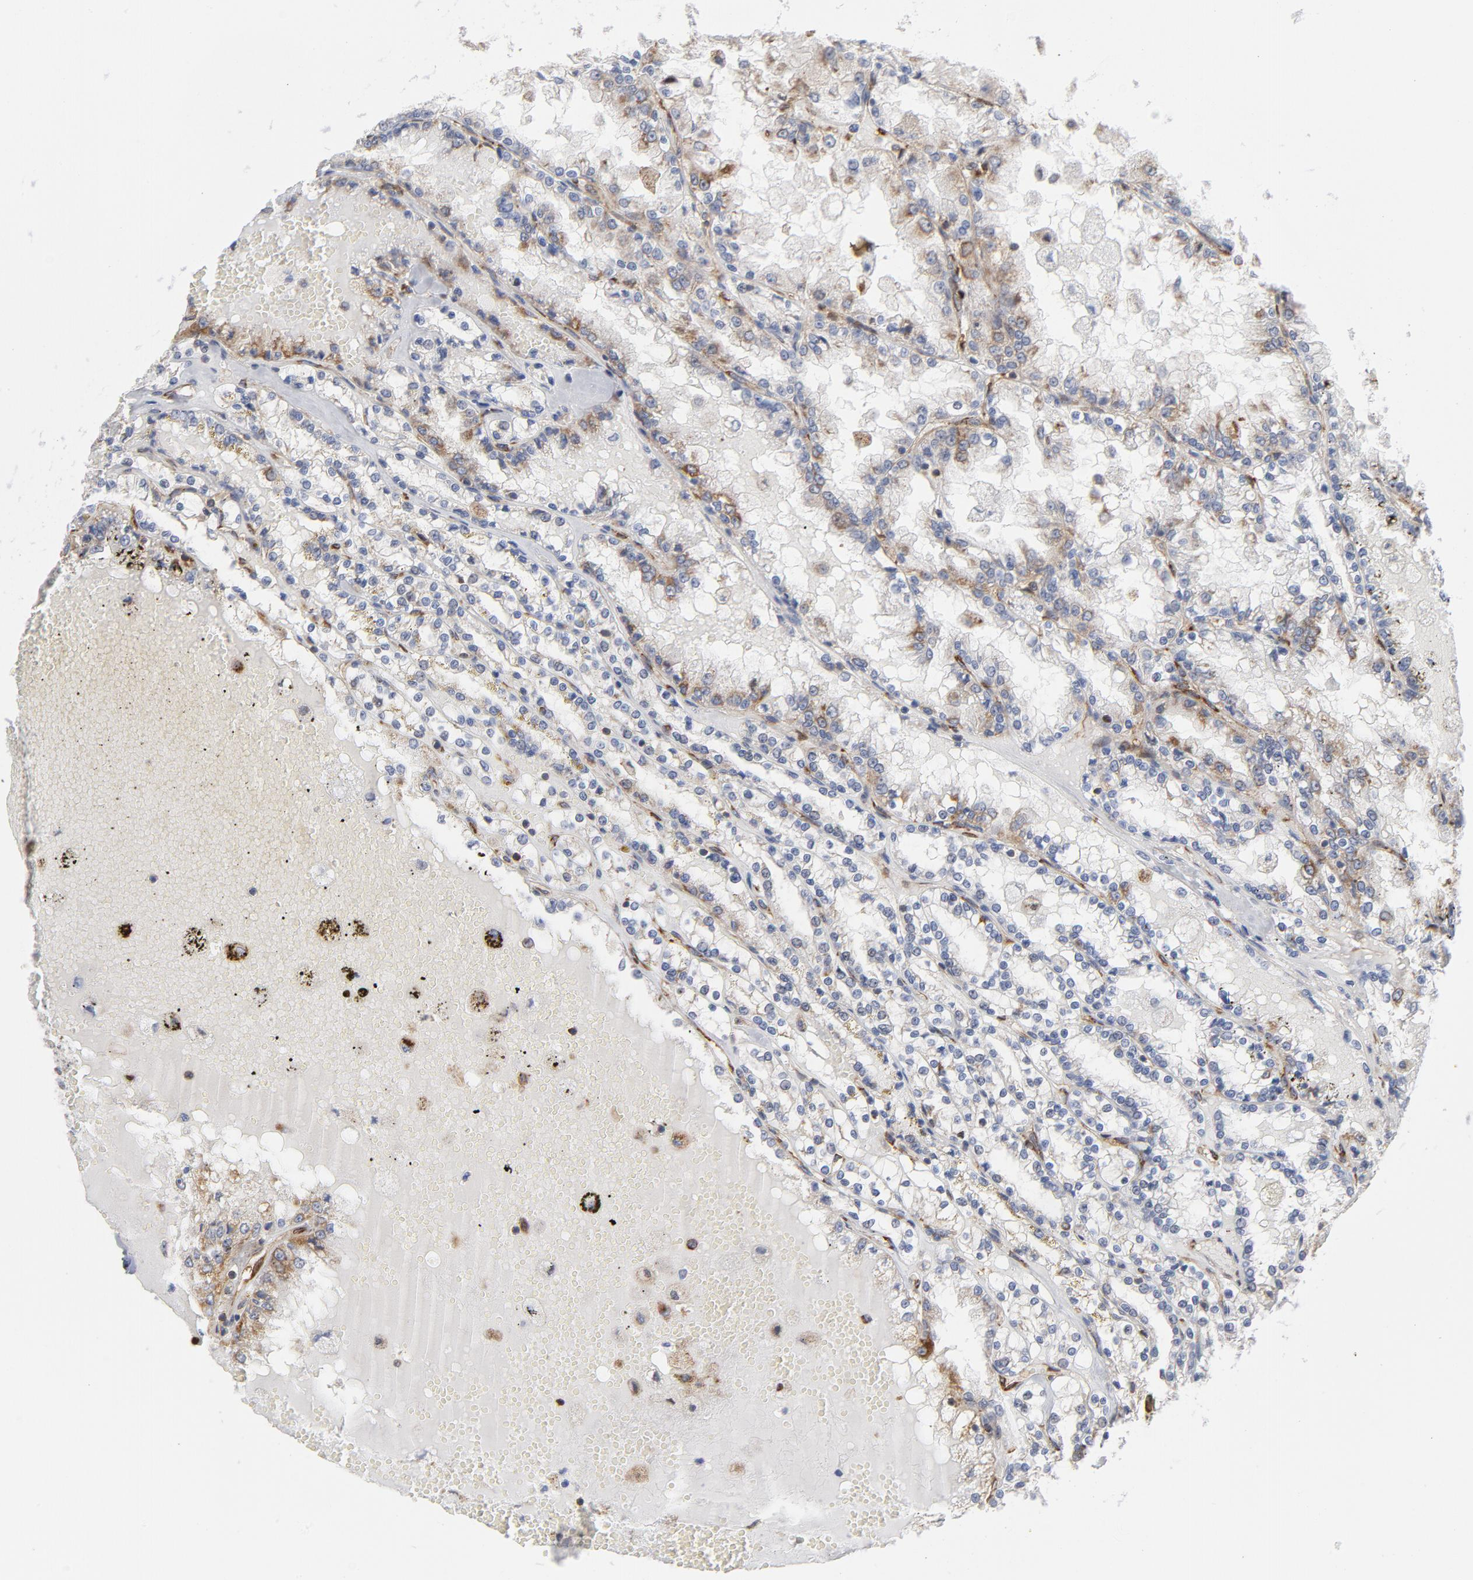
{"staining": {"intensity": "weak", "quantity": "25%-75%", "location": "cytoplasmic/membranous"}, "tissue": "renal cancer", "cell_type": "Tumor cells", "image_type": "cancer", "snomed": [{"axis": "morphology", "description": "Adenocarcinoma, NOS"}, {"axis": "topography", "description": "Kidney"}], "caption": "An image of adenocarcinoma (renal) stained for a protein exhibits weak cytoplasmic/membranous brown staining in tumor cells. The protein is shown in brown color, while the nuclei are stained blue.", "gene": "OXA1L", "patient": {"sex": "female", "age": 56}}